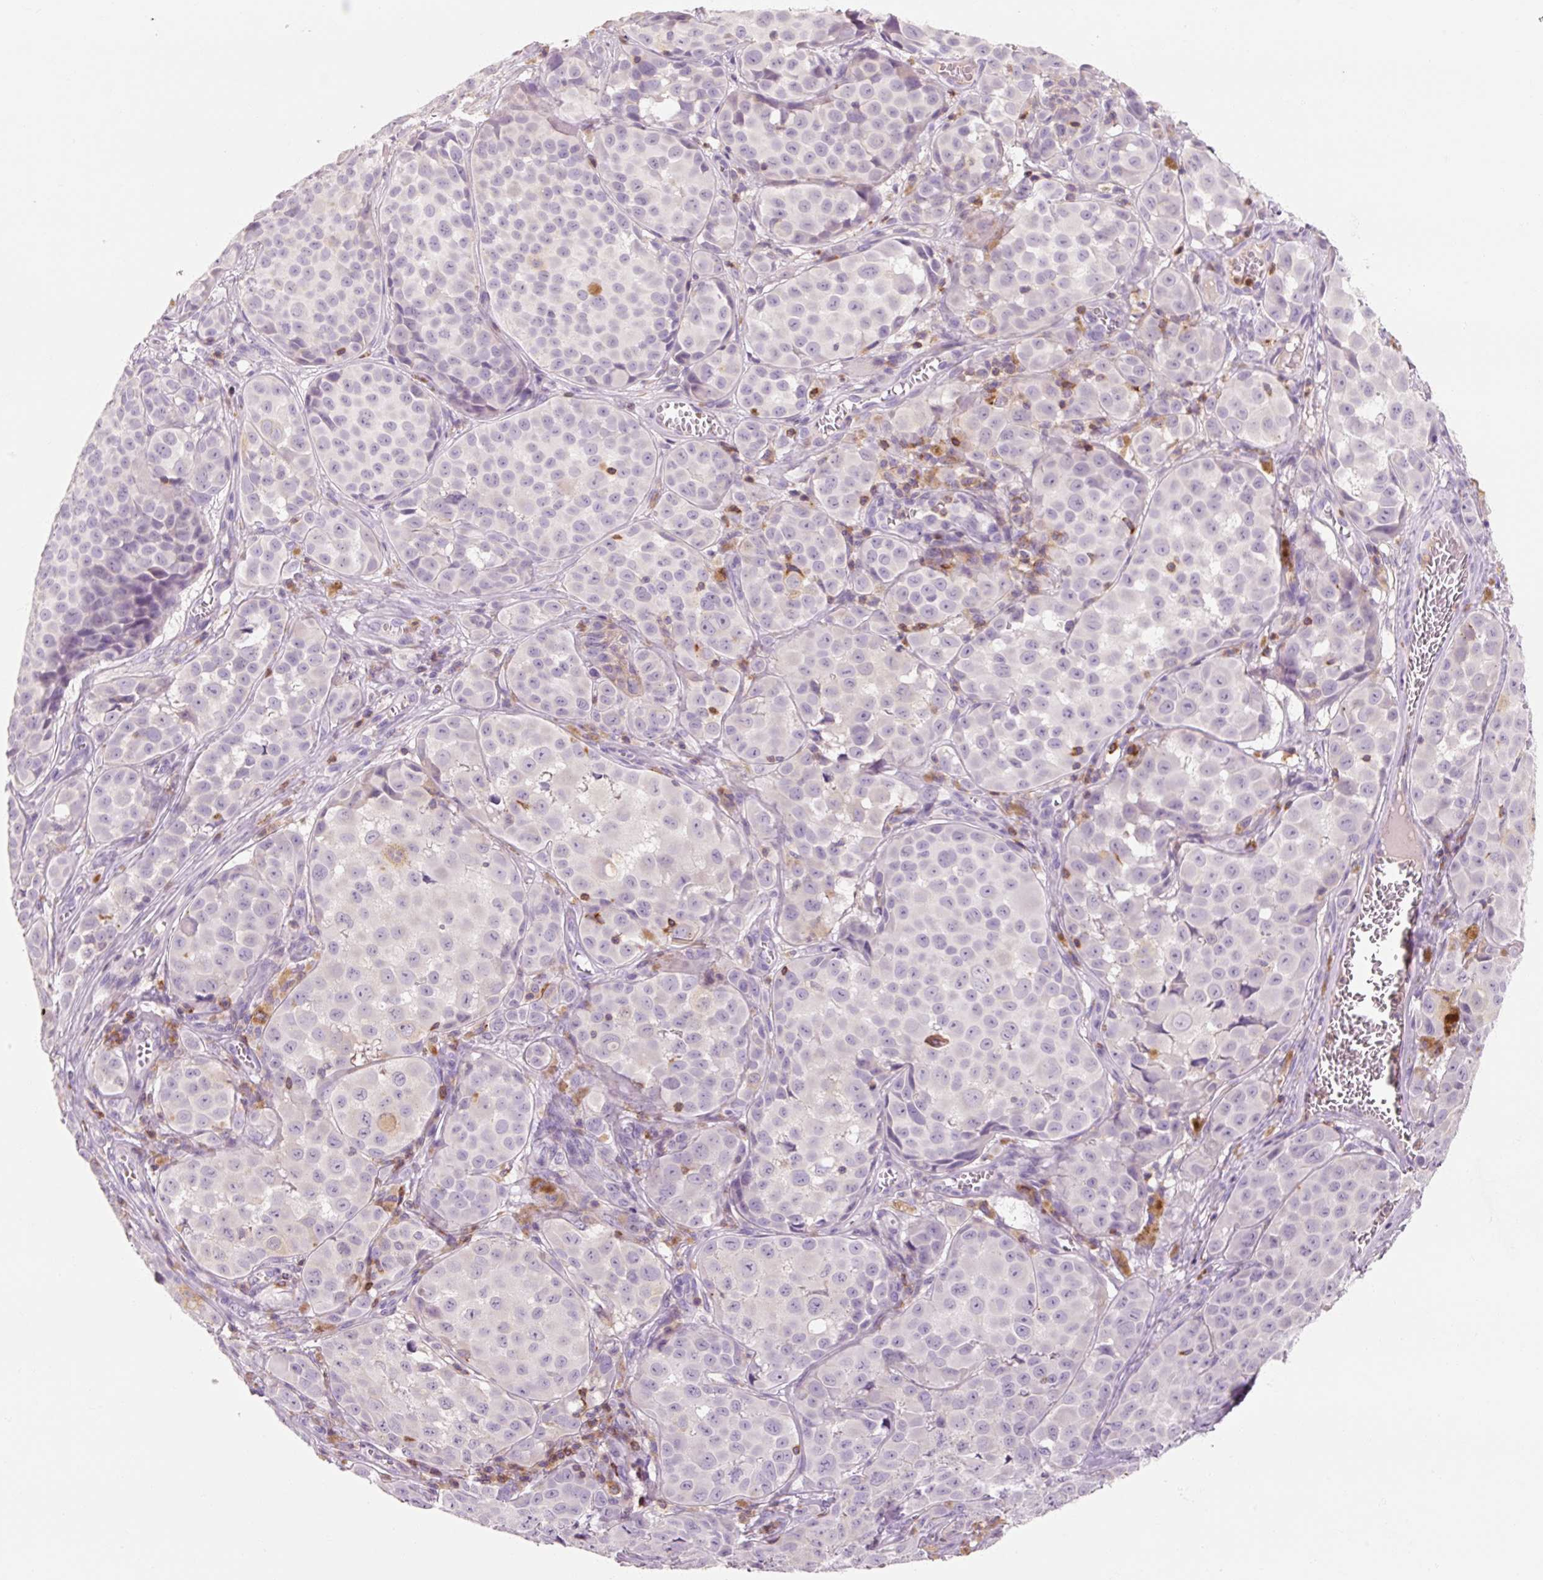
{"staining": {"intensity": "moderate", "quantity": "<25%", "location": "cytoplasmic/membranous"}, "tissue": "melanoma", "cell_type": "Tumor cells", "image_type": "cancer", "snomed": [{"axis": "morphology", "description": "Malignant melanoma, NOS"}, {"axis": "topography", "description": "Skin"}], "caption": "Immunohistochemical staining of malignant melanoma displays low levels of moderate cytoplasmic/membranous protein expression in approximately <25% of tumor cells. The staining was performed using DAB, with brown indicating positive protein expression. Nuclei are stained blue with hematoxylin.", "gene": "OR8K1", "patient": {"sex": "male", "age": 64}}